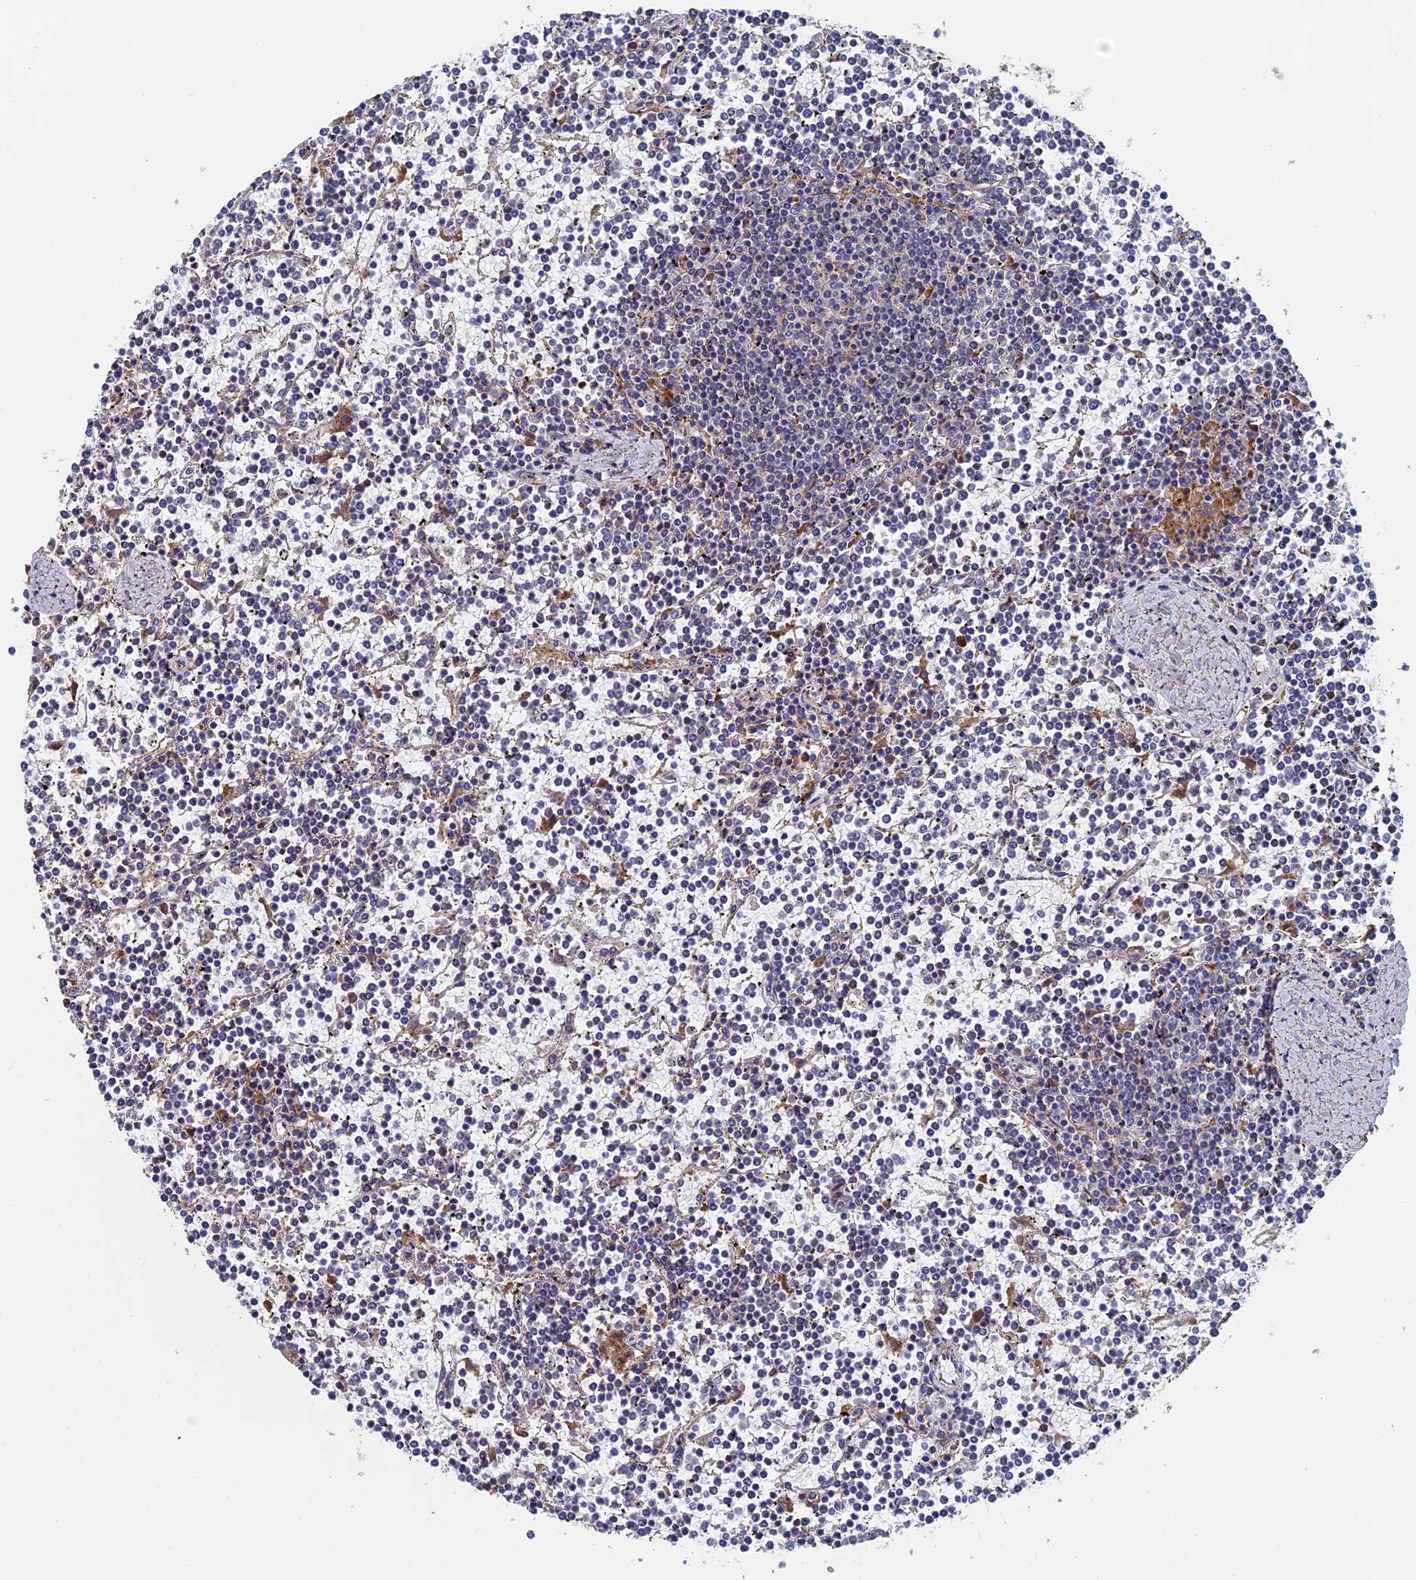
{"staining": {"intensity": "negative", "quantity": "none", "location": "none"}, "tissue": "lymphoma", "cell_type": "Tumor cells", "image_type": "cancer", "snomed": [{"axis": "morphology", "description": "Malignant lymphoma, non-Hodgkin's type, Low grade"}, {"axis": "topography", "description": "Spleen"}], "caption": "Immunohistochemistry (IHC) of human lymphoma exhibits no staining in tumor cells. The staining was performed using DAB to visualize the protein expression in brown, while the nuclei were stained in blue with hematoxylin (Magnification: 20x).", "gene": "DNAJC3", "patient": {"sex": "female", "age": 19}}